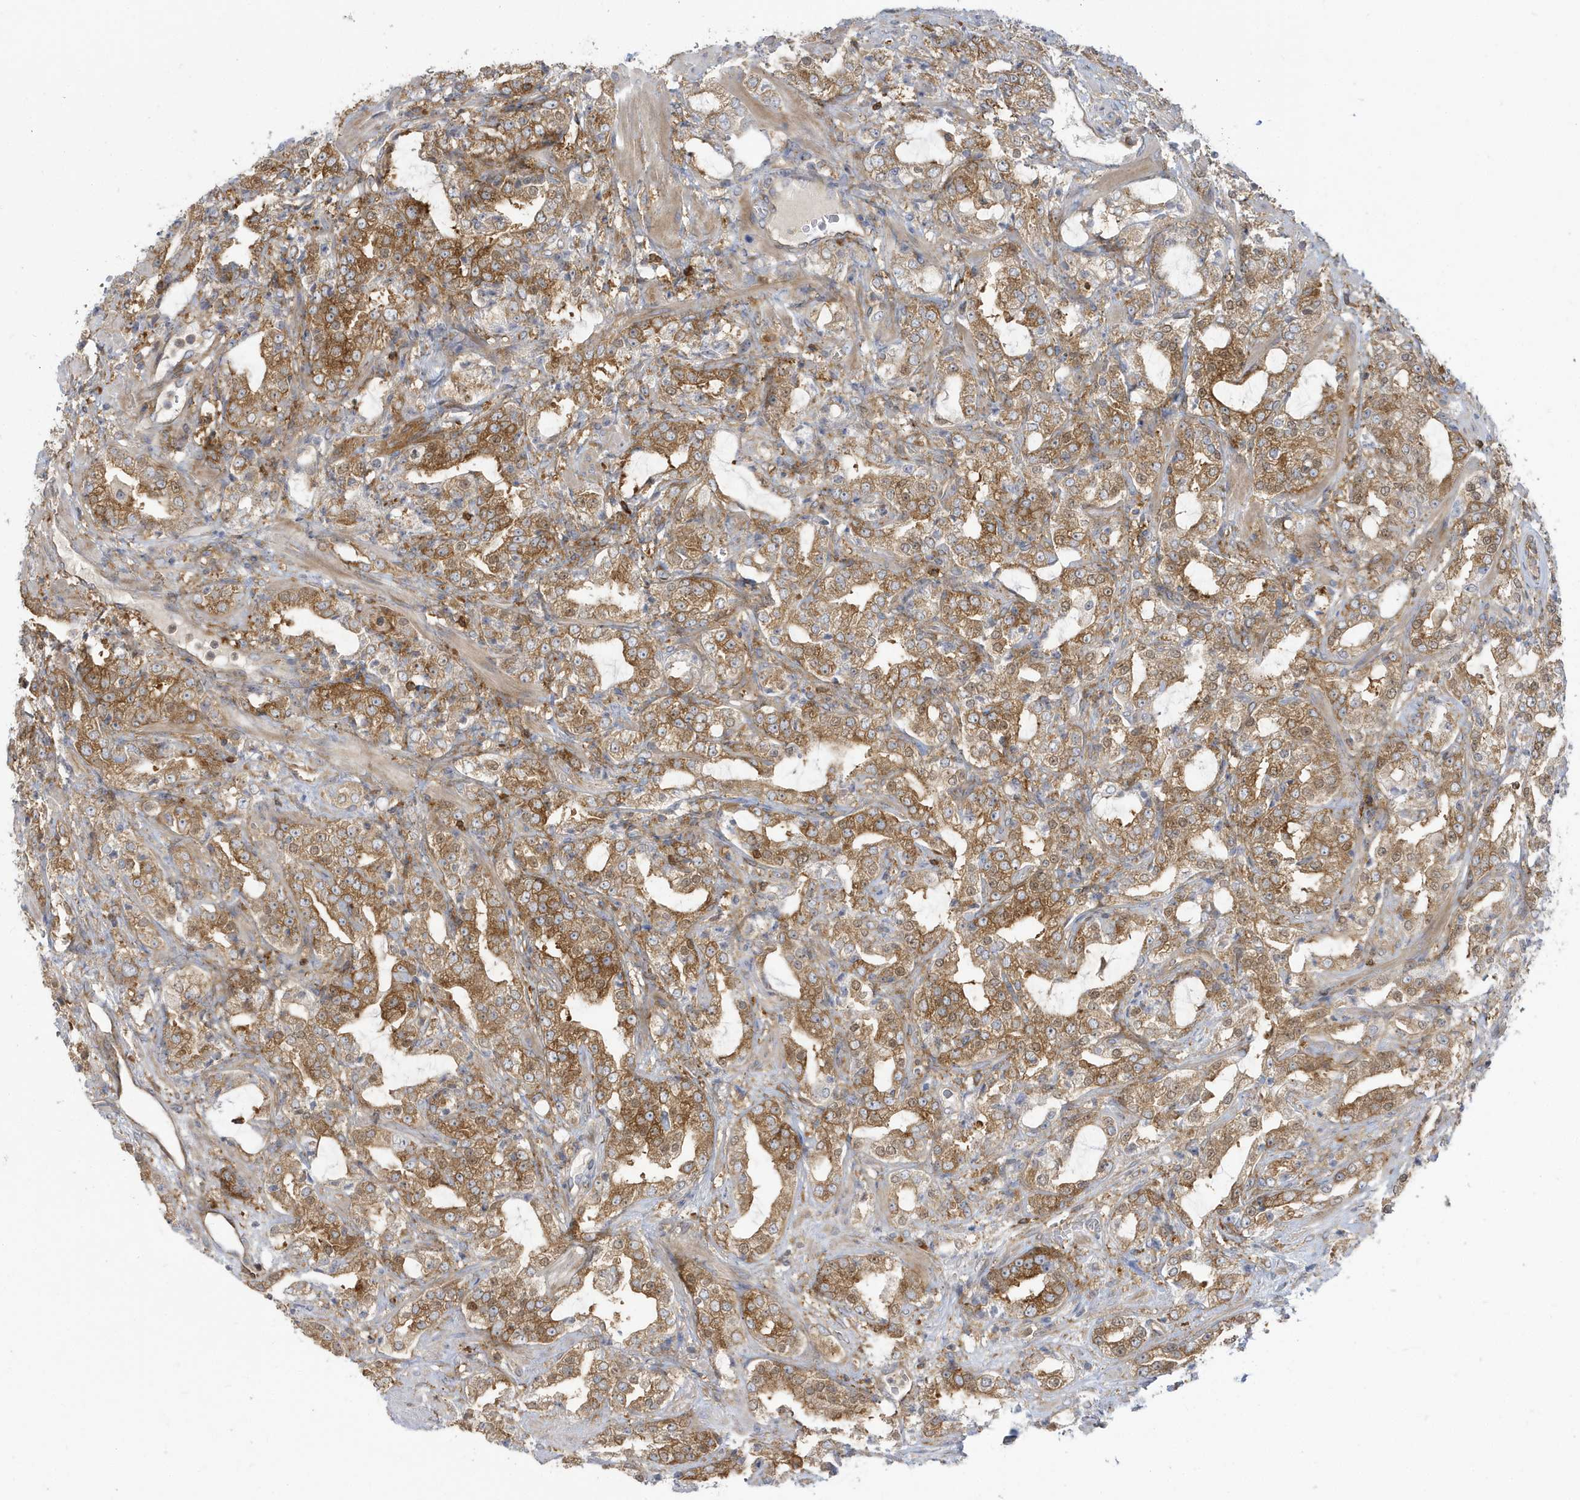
{"staining": {"intensity": "moderate", "quantity": ">75%", "location": "cytoplasmic/membranous"}, "tissue": "prostate cancer", "cell_type": "Tumor cells", "image_type": "cancer", "snomed": [{"axis": "morphology", "description": "Adenocarcinoma, High grade"}, {"axis": "topography", "description": "Prostate"}], "caption": "An image of human prostate cancer (high-grade adenocarcinoma) stained for a protein reveals moderate cytoplasmic/membranous brown staining in tumor cells.", "gene": "STAM", "patient": {"sex": "male", "age": 64}}